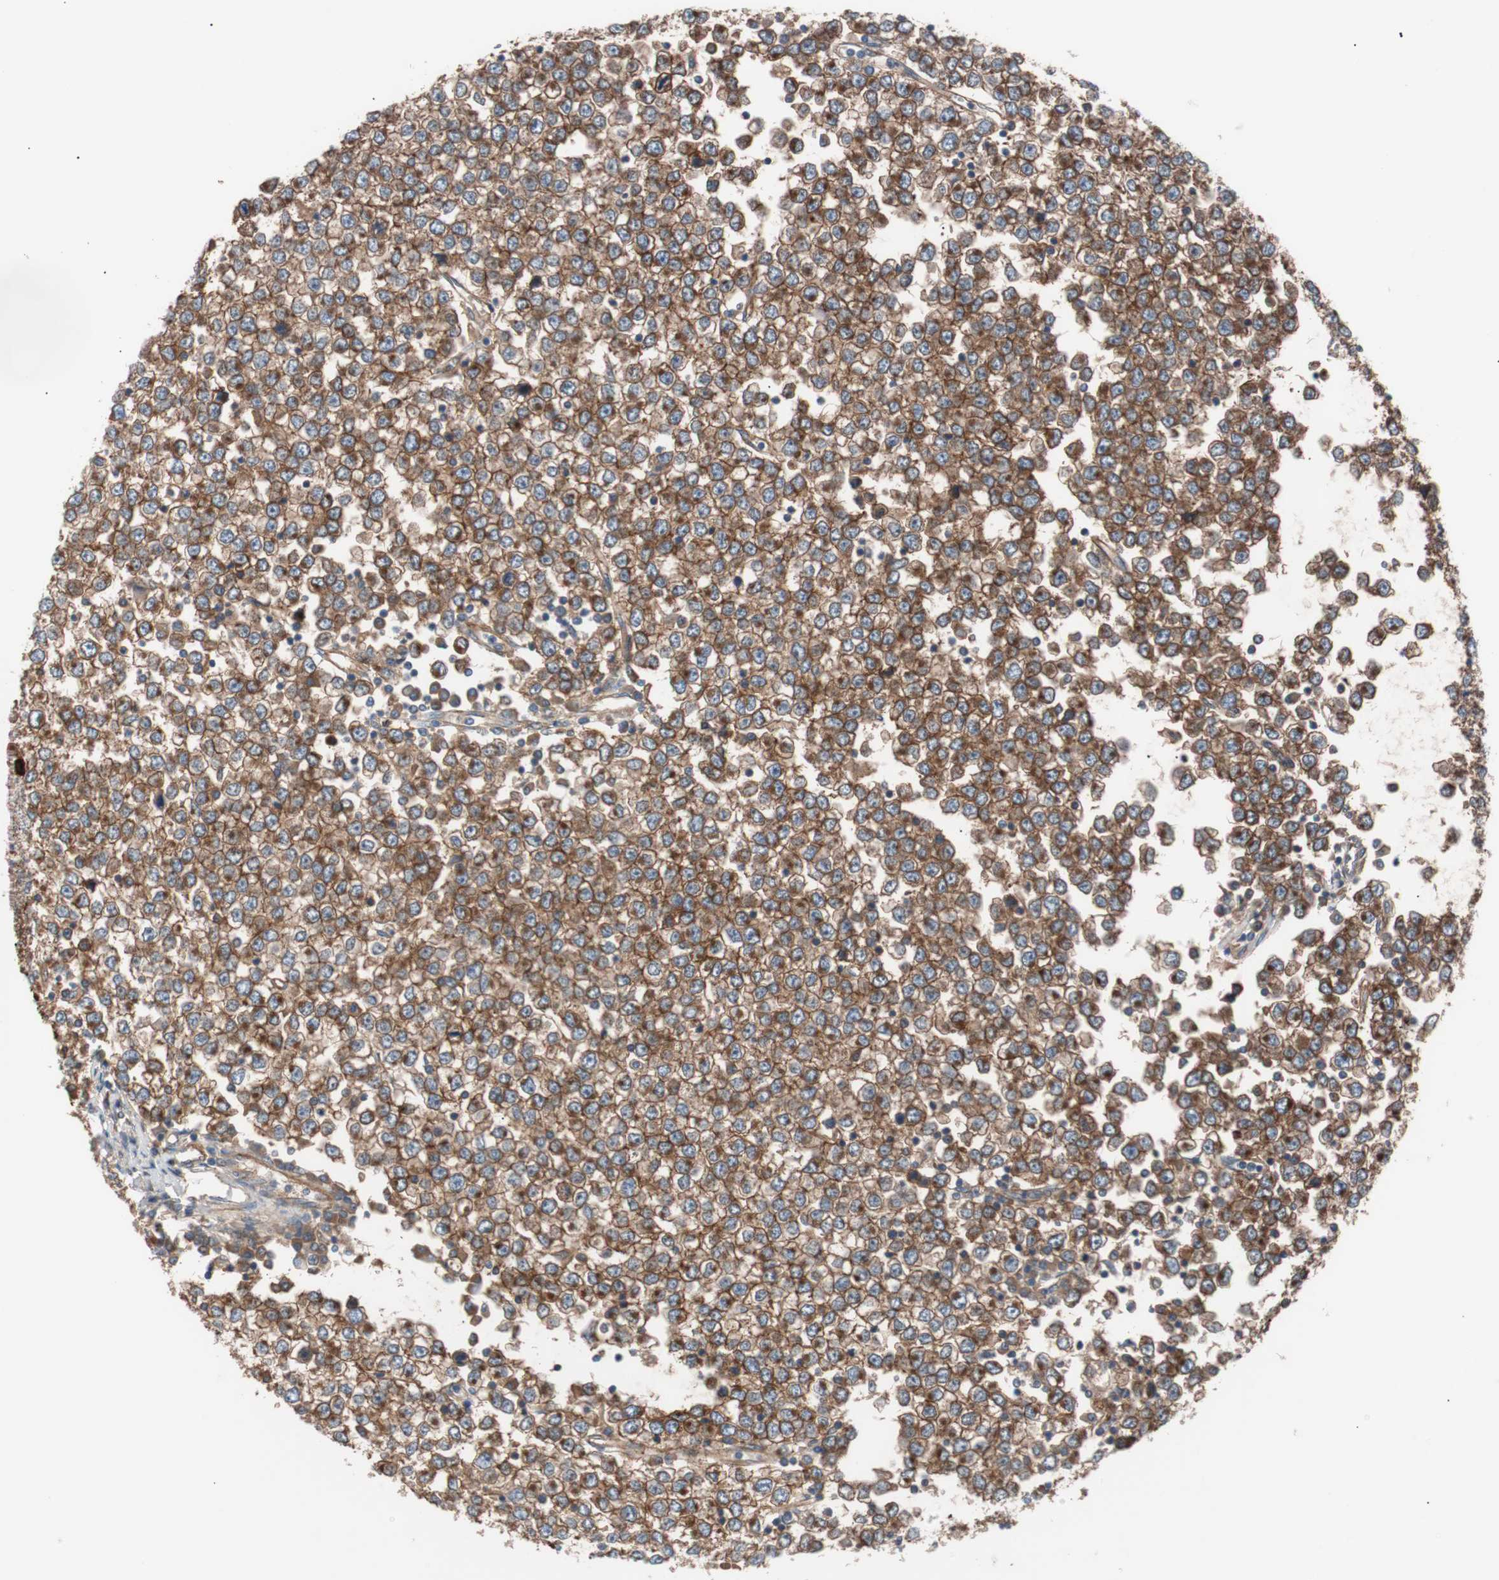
{"staining": {"intensity": "moderate", "quantity": ">75%", "location": "cytoplasmic/membranous"}, "tissue": "testis cancer", "cell_type": "Tumor cells", "image_type": "cancer", "snomed": [{"axis": "morphology", "description": "Seminoma, NOS"}, {"axis": "topography", "description": "Testis"}], "caption": "There is medium levels of moderate cytoplasmic/membranous positivity in tumor cells of testis cancer, as demonstrated by immunohistochemical staining (brown color).", "gene": "SPINT1", "patient": {"sex": "male", "age": 65}}